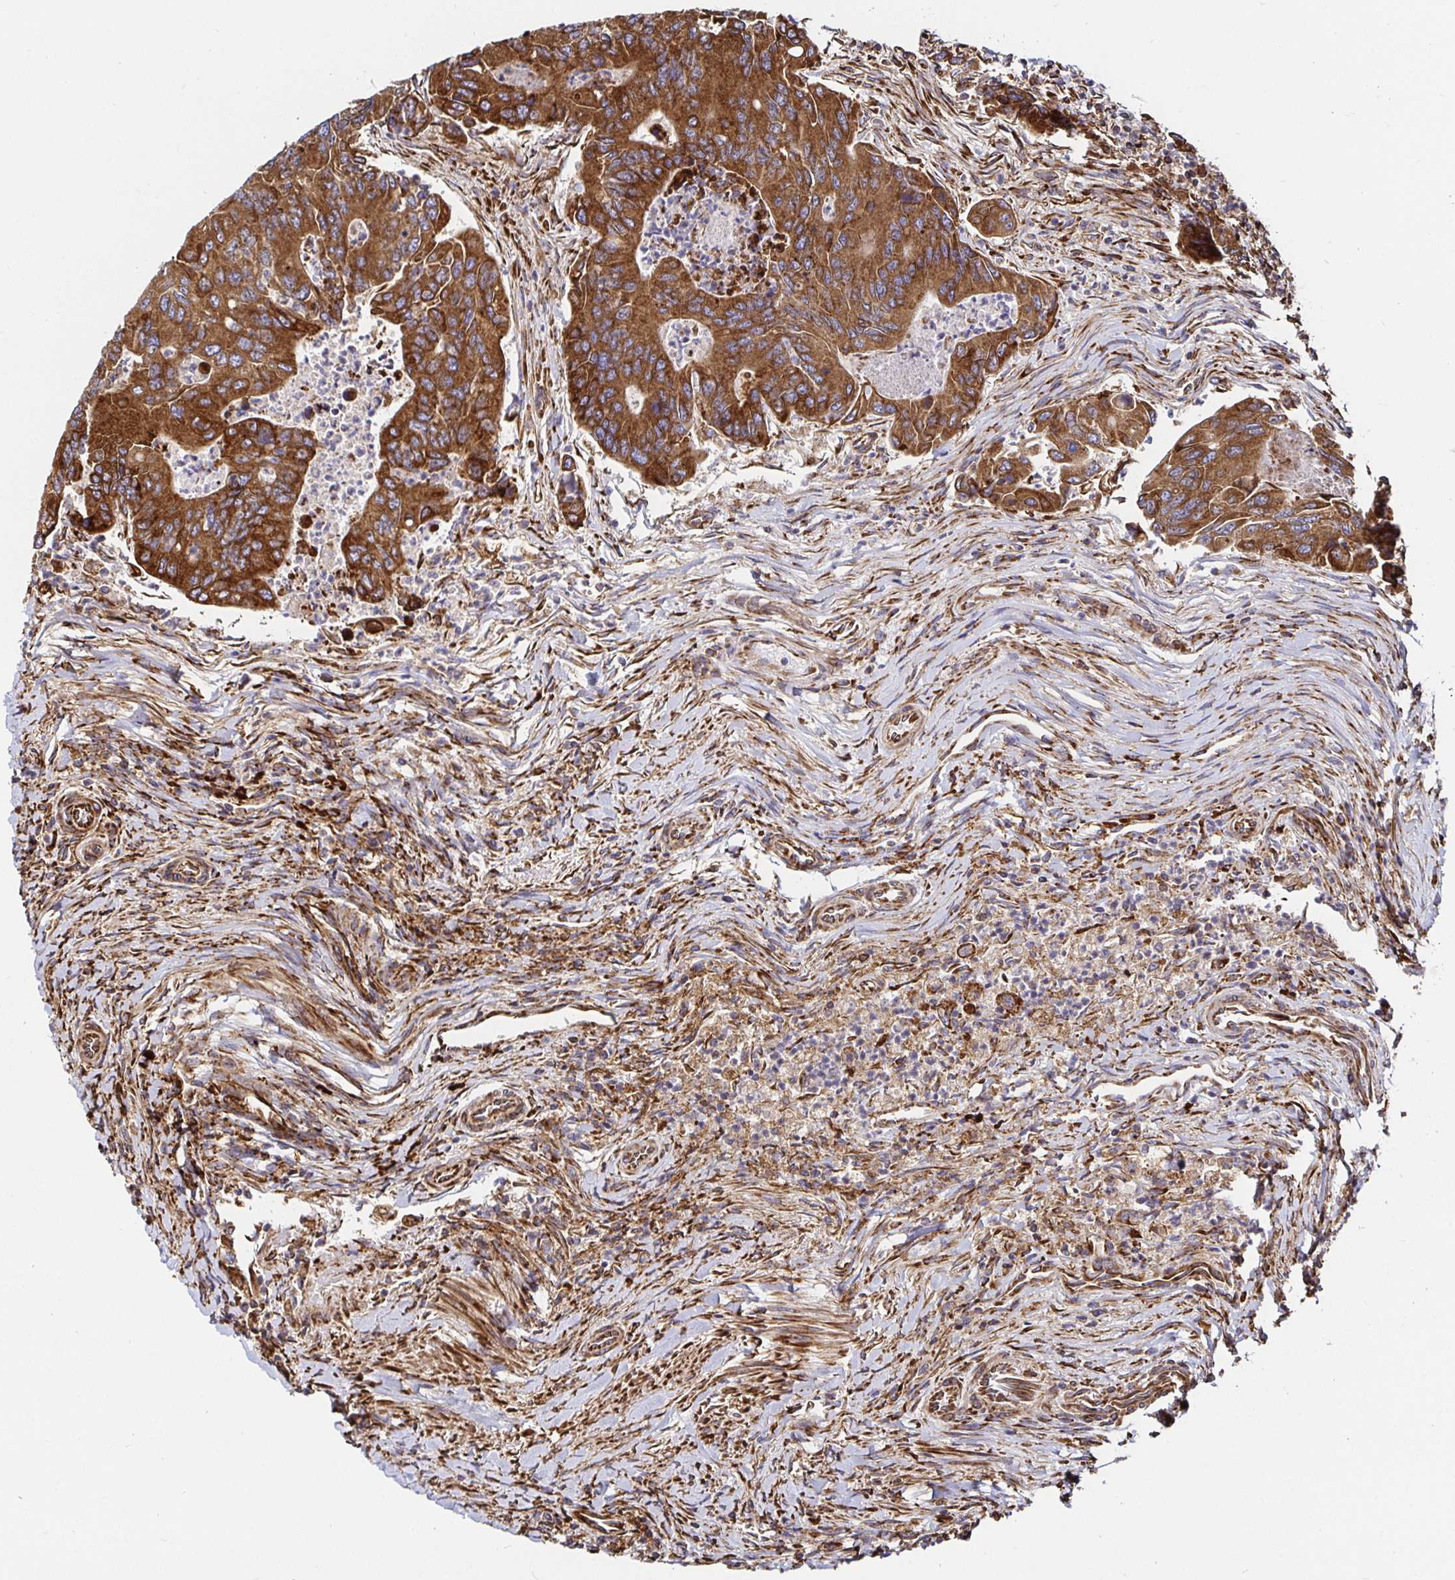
{"staining": {"intensity": "strong", "quantity": ">75%", "location": "cytoplasmic/membranous"}, "tissue": "colorectal cancer", "cell_type": "Tumor cells", "image_type": "cancer", "snomed": [{"axis": "morphology", "description": "Adenocarcinoma, NOS"}, {"axis": "topography", "description": "Colon"}], "caption": "Colorectal adenocarcinoma tissue reveals strong cytoplasmic/membranous staining in approximately >75% of tumor cells, visualized by immunohistochemistry. (DAB (3,3'-diaminobenzidine) IHC, brown staining for protein, blue staining for nuclei).", "gene": "SMYD3", "patient": {"sex": "female", "age": 67}}